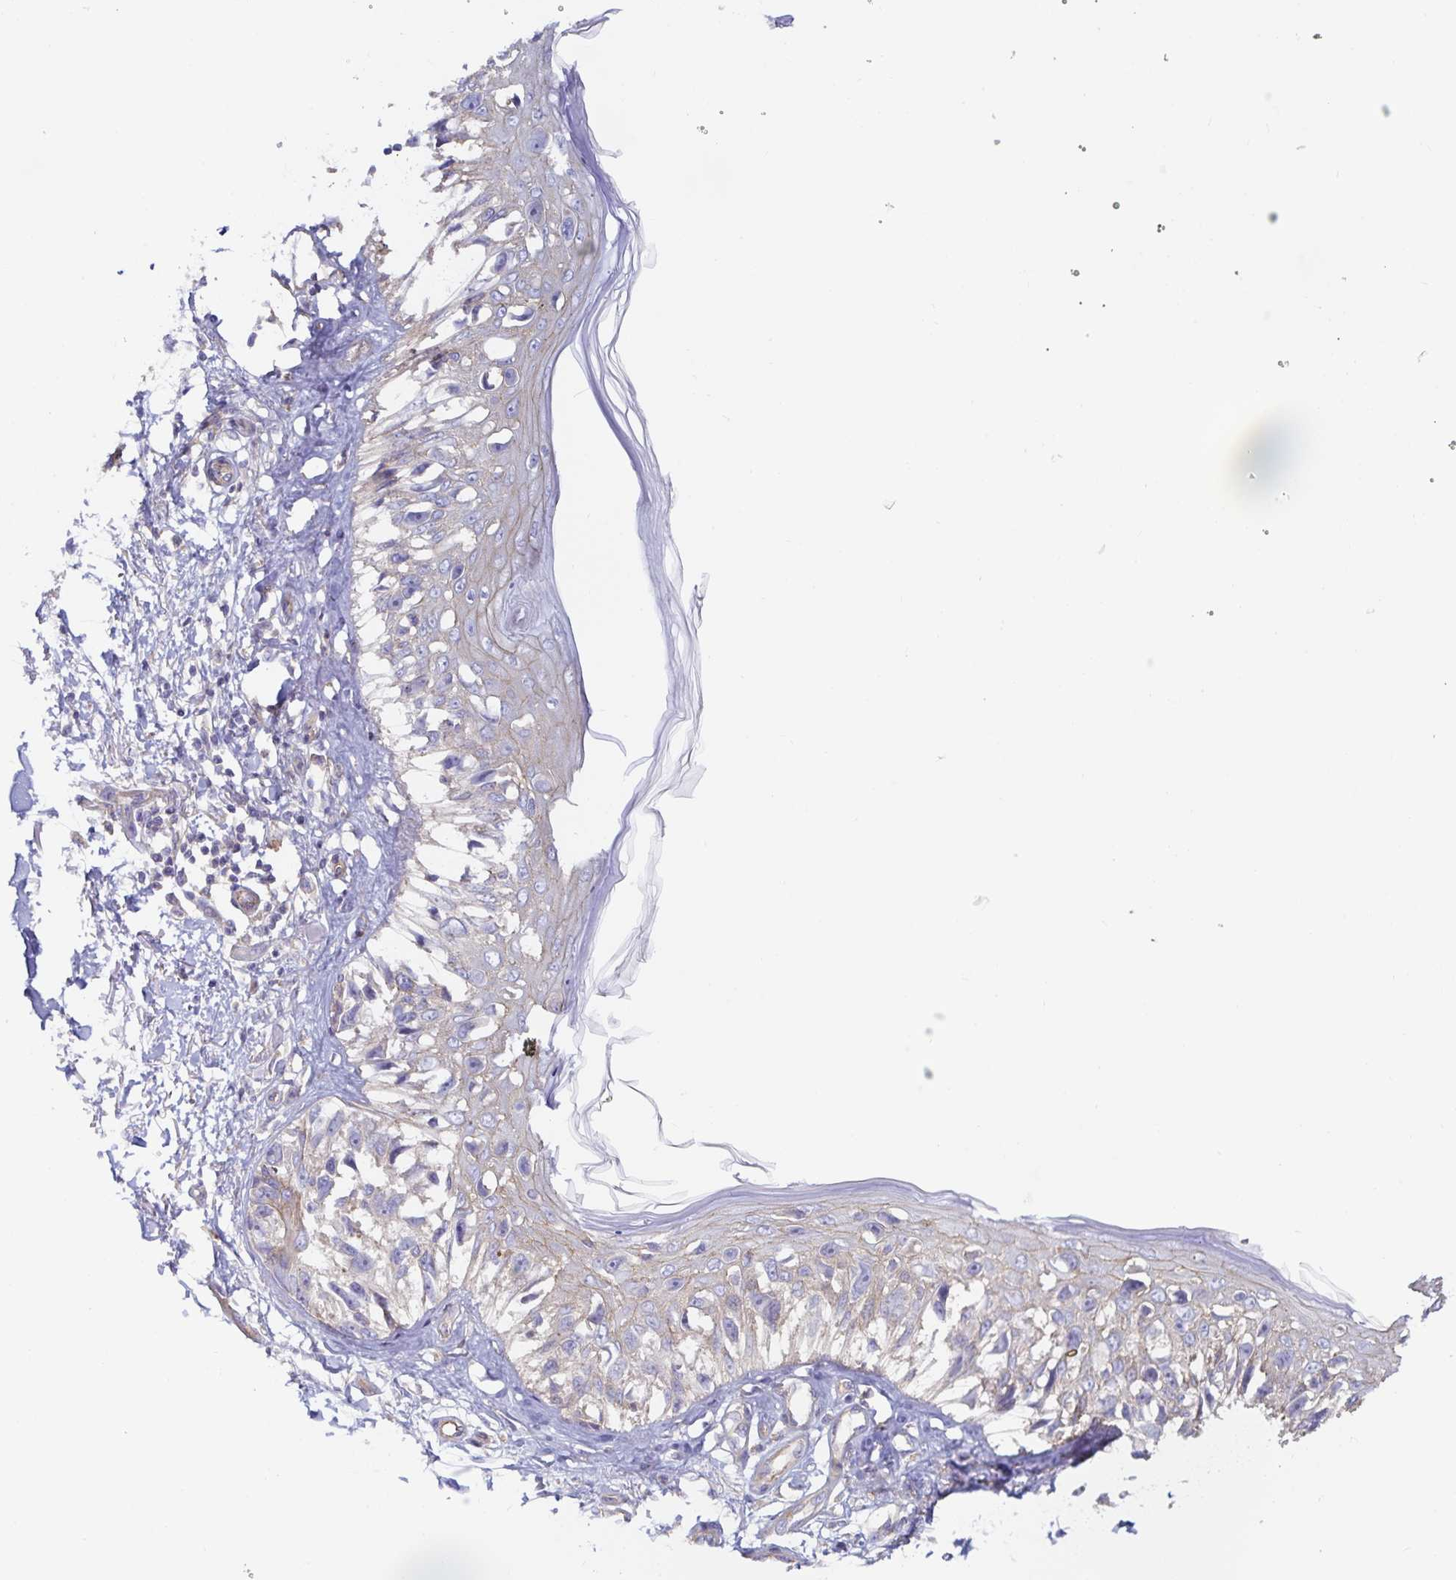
{"staining": {"intensity": "negative", "quantity": "none", "location": "none"}, "tissue": "melanoma", "cell_type": "Tumor cells", "image_type": "cancer", "snomed": [{"axis": "morphology", "description": "Malignant melanoma, NOS"}, {"axis": "topography", "description": "Skin"}], "caption": "DAB (3,3'-diaminobenzidine) immunohistochemical staining of human melanoma demonstrates no significant staining in tumor cells.", "gene": "METTL22", "patient": {"sex": "male", "age": 73}}